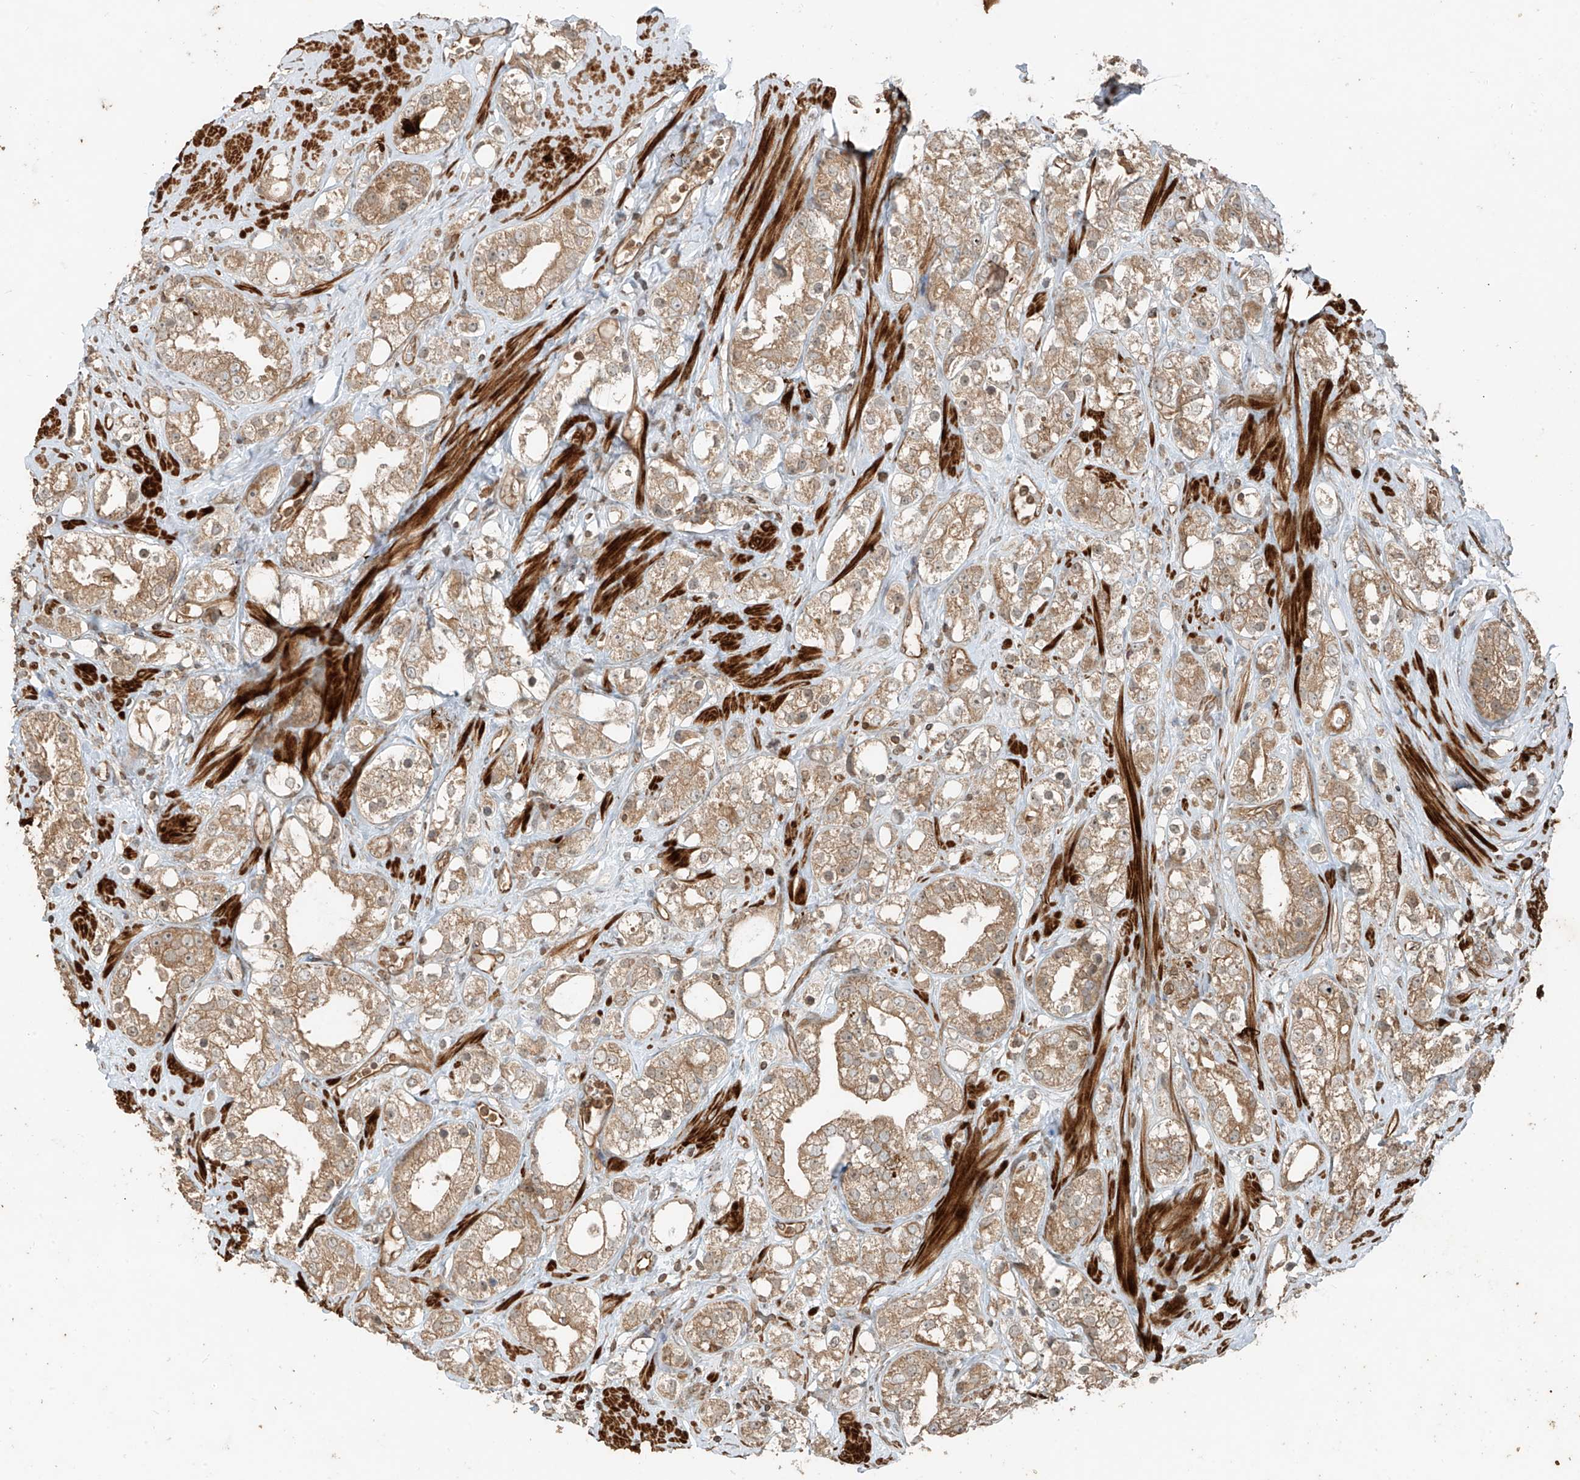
{"staining": {"intensity": "weak", "quantity": ">75%", "location": "cytoplasmic/membranous"}, "tissue": "prostate cancer", "cell_type": "Tumor cells", "image_type": "cancer", "snomed": [{"axis": "morphology", "description": "Adenocarcinoma, NOS"}, {"axis": "topography", "description": "Prostate"}], "caption": "Prostate cancer stained with a brown dye displays weak cytoplasmic/membranous positive expression in approximately >75% of tumor cells.", "gene": "ANKZF1", "patient": {"sex": "male", "age": 79}}